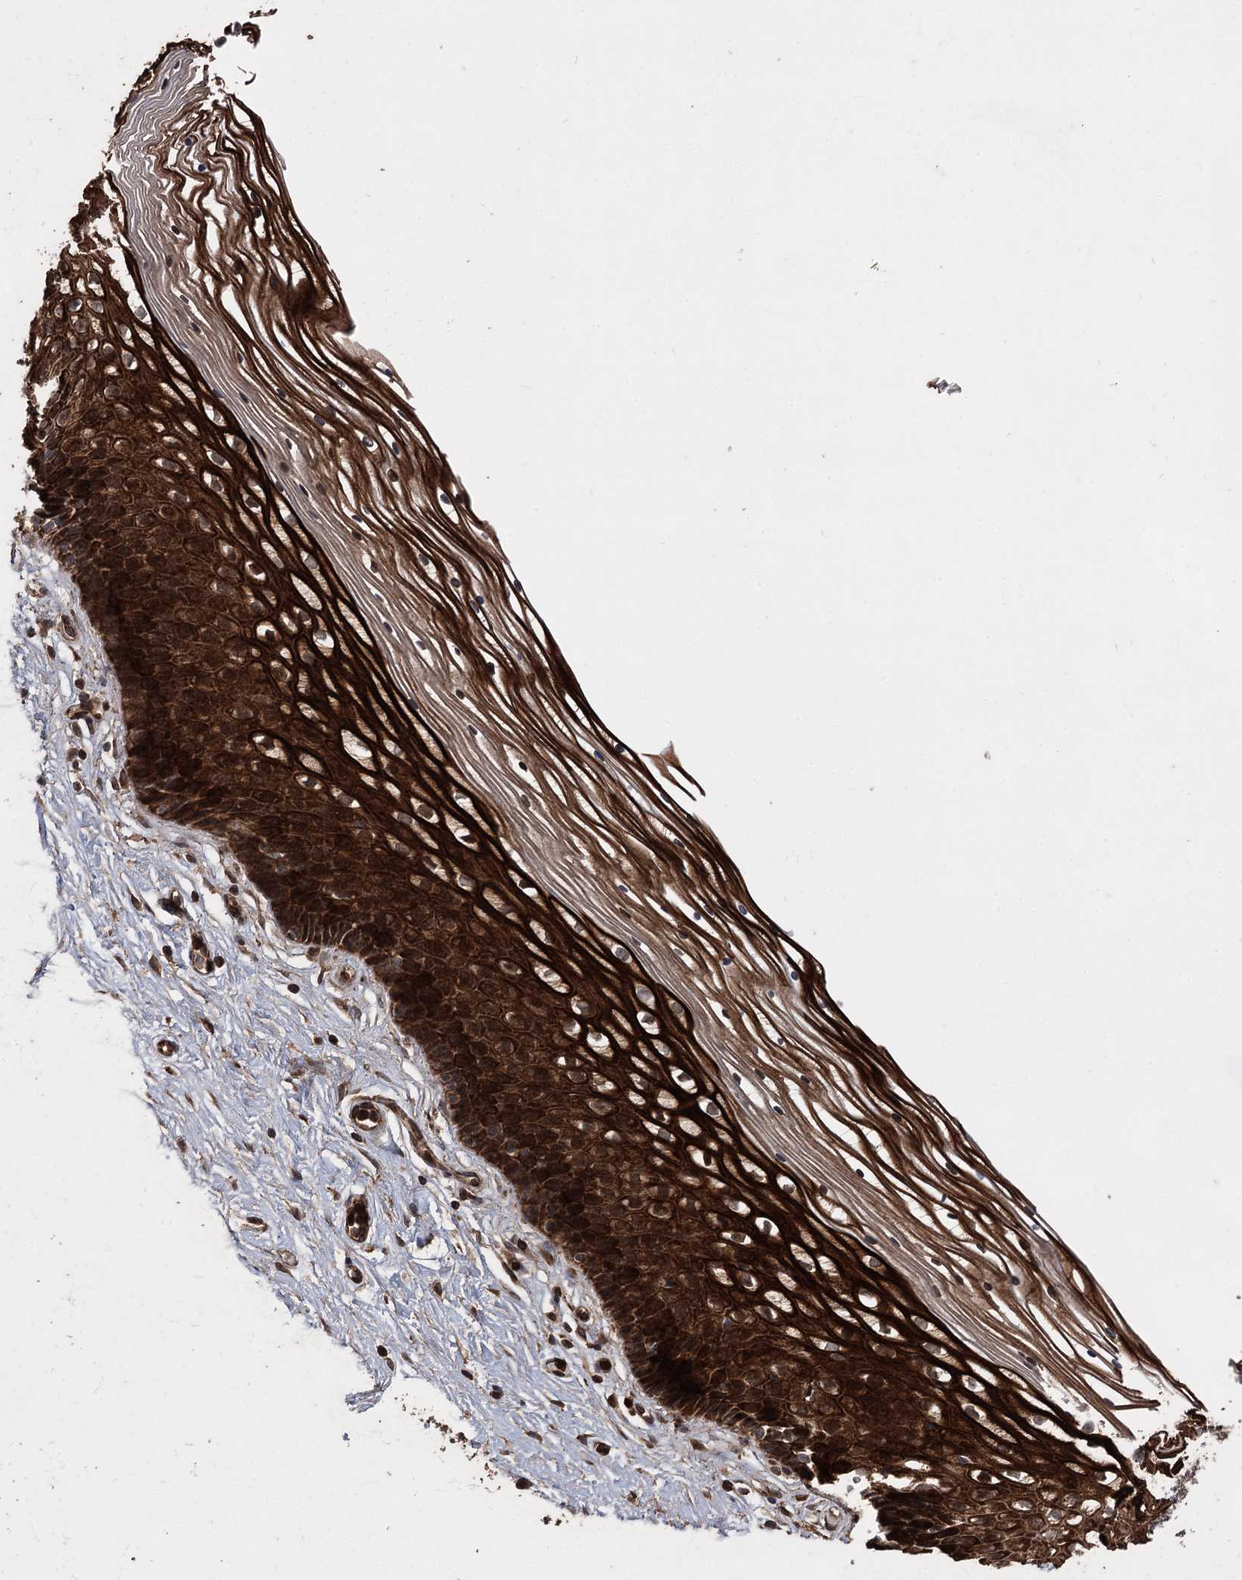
{"staining": {"intensity": "moderate", "quantity": ">75%", "location": "cytoplasmic/membranous"}, "tissue": "cervix", "cell_type": "Glandular cells", "image_type": "normal", "snomed": [{"axis": "morphology", "description": "Normal tissue, NOS"}, {"axis": "topography", "description": "Cervix"}], "caption": "This image exhibits immunohistochemistry staining of unremarkable cervix, with medium moderate cytoplasmic/membranous positivity in approximately >75% of glandular cells.", "gene": "RASSF3", "patient": {"sex": "female", "age": 33}}